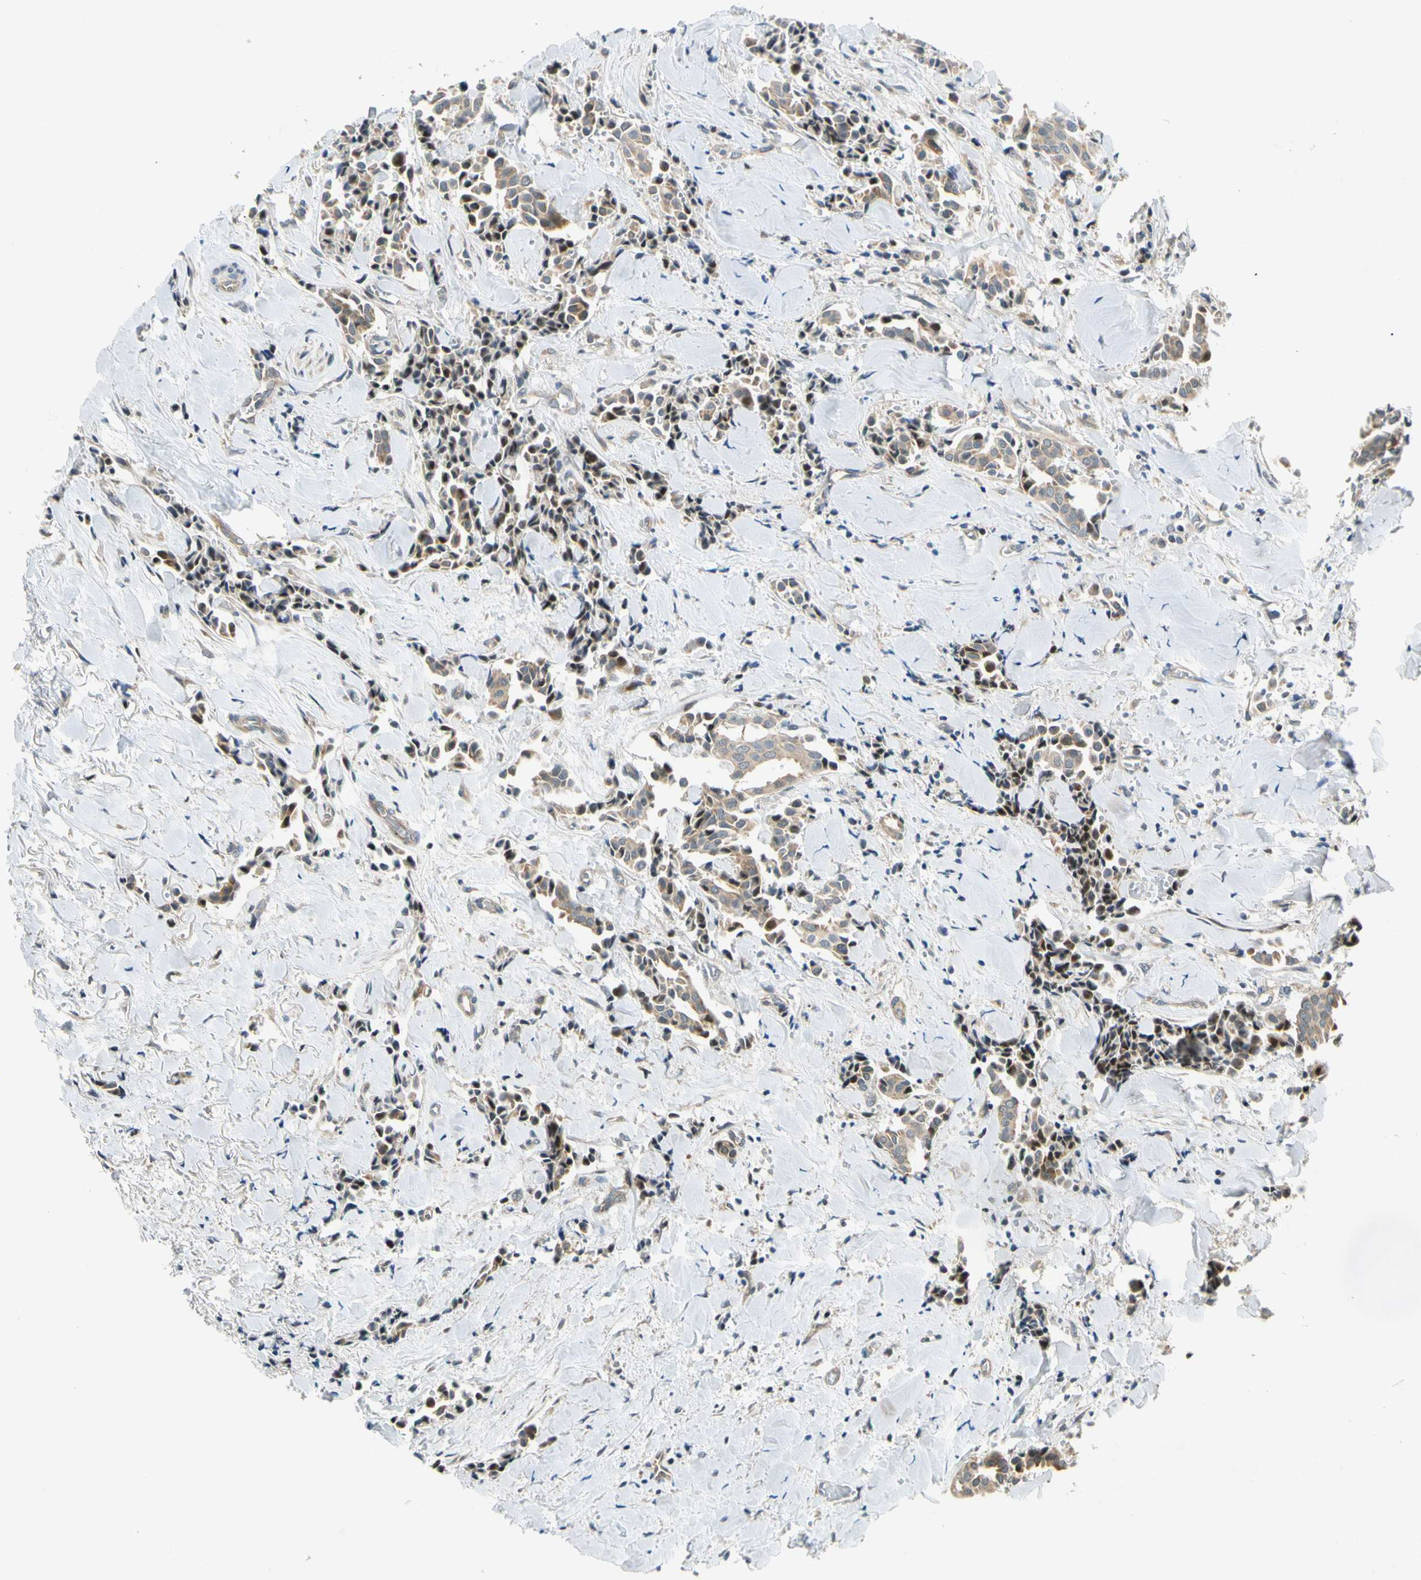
{"staining": {"intensity": "weak", "quantity": ">75%", "location": "cytoplasmic/membranous"}, "tissue": "head and neck cancer", "cell_type": "Tumor cells", "image_type": "cancer", "snomed": [{"axis": "morphology", "description": "Adenocarcinoma, NOS"}, {"axis": "topography", "description": "Salivary gland"}, {"axis": "topography", "description": "Head-Neck"}], "caption": "Immunohistochemical staining of human head and neck cancer (adenocarcinoma) reveals weak cytoplasmic/membranous protein staining in about >75% of tumor cells. (IHC, brightfield microscopy, high magnification).", "gene": "GATD1", "patient": {"sex": "female", "age": 59}}